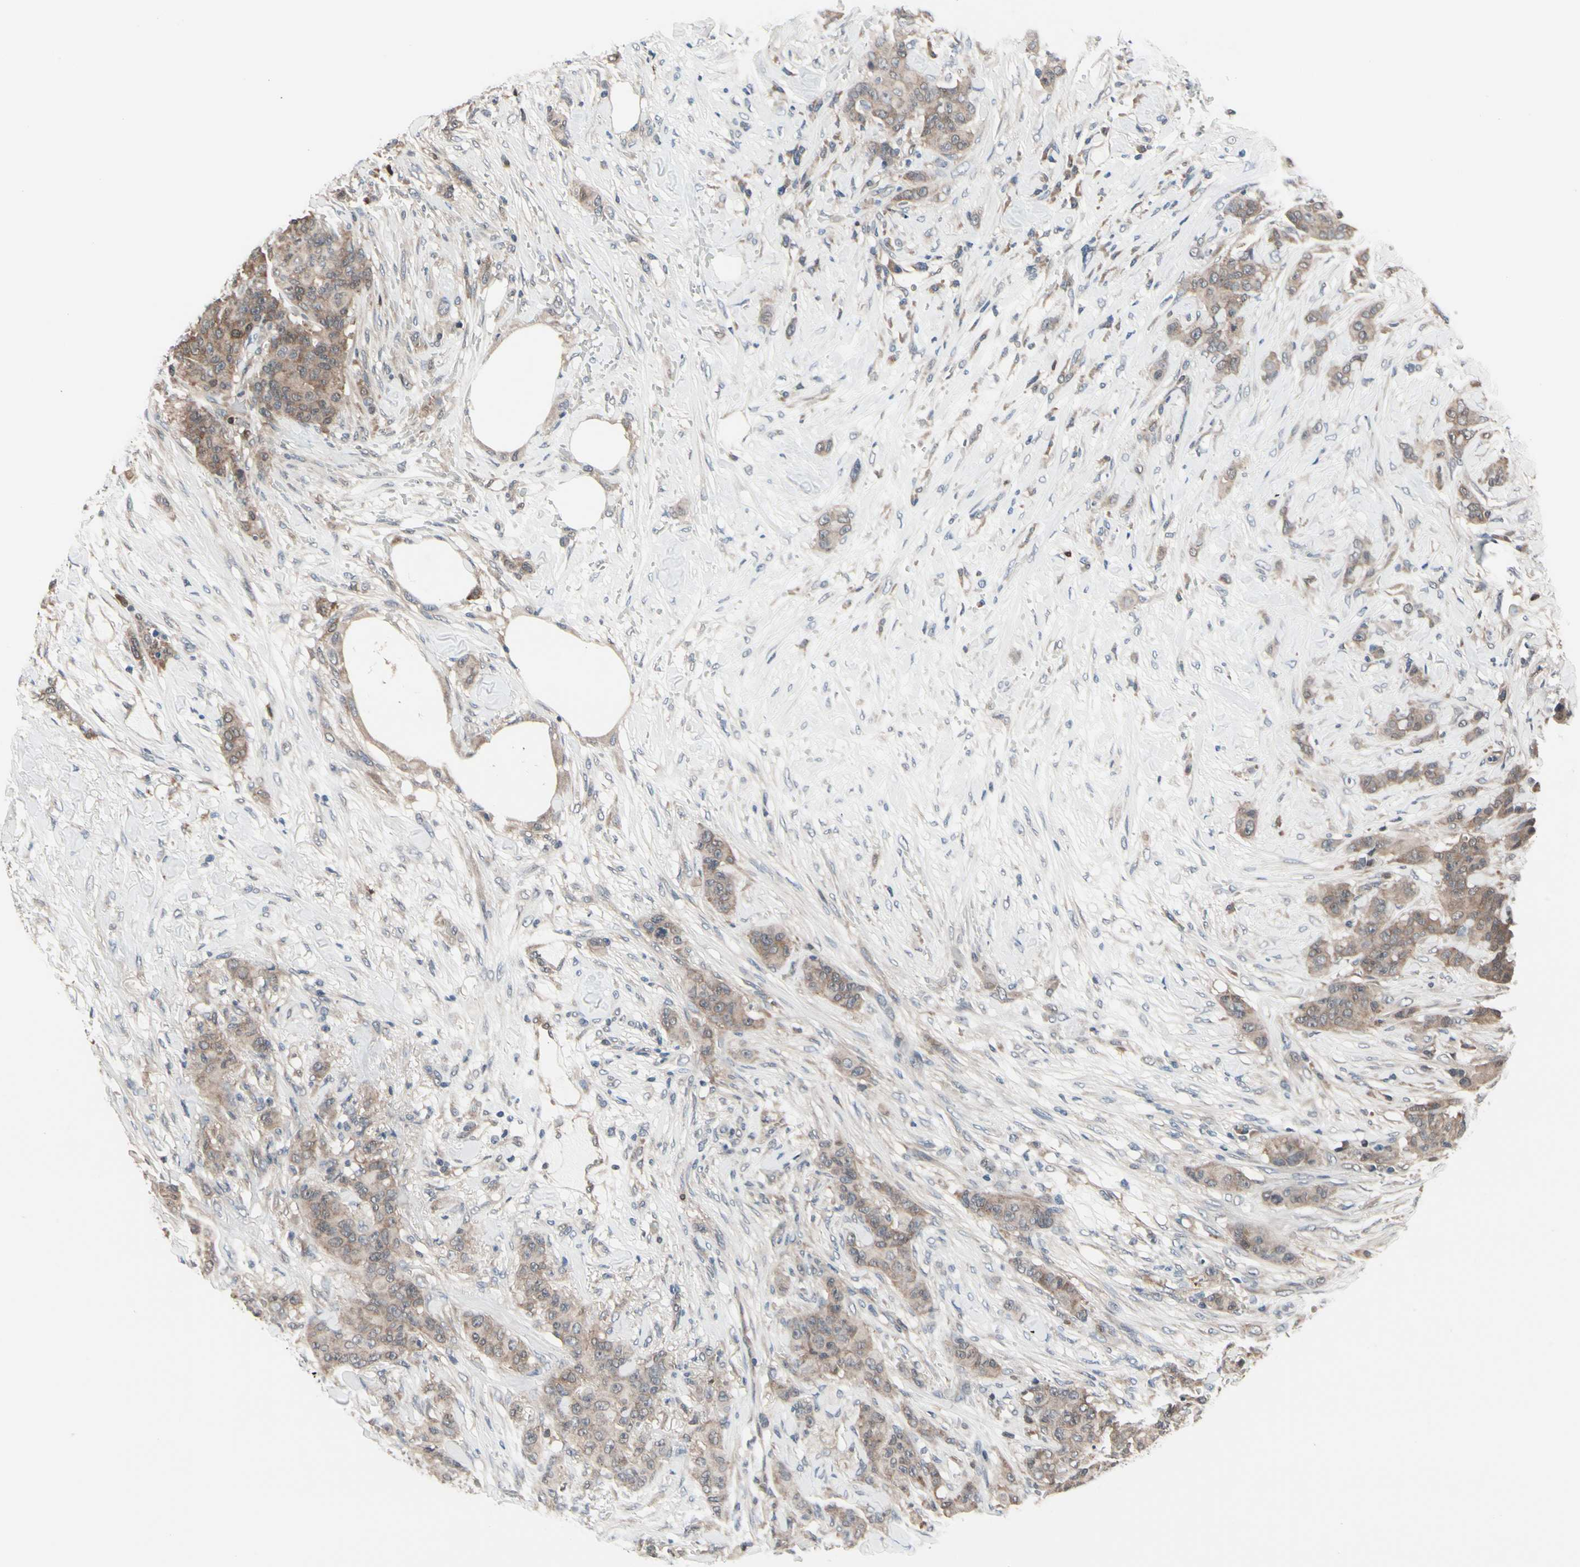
{"staining": {"intensity": "moderate", "quantity": ">75%", "location": "cytoplasmic/membranous"}, "tissue": "breast cancer", "cell_type": "Tumor cells", "image_type": "cancer", "snomed": [{"axis": "morphology", "description": "Duct carcinoma"}, {"axis": "topography", "description": "Breast"}], "caption": "Breast cancer tissue reveals moderate cytoplasmic/membranous expression in about >75% of tumor cells, visualized by immunohistochemistry.", "gene": "PRDX6", "patient": {"sex": "female", "age": 40}}